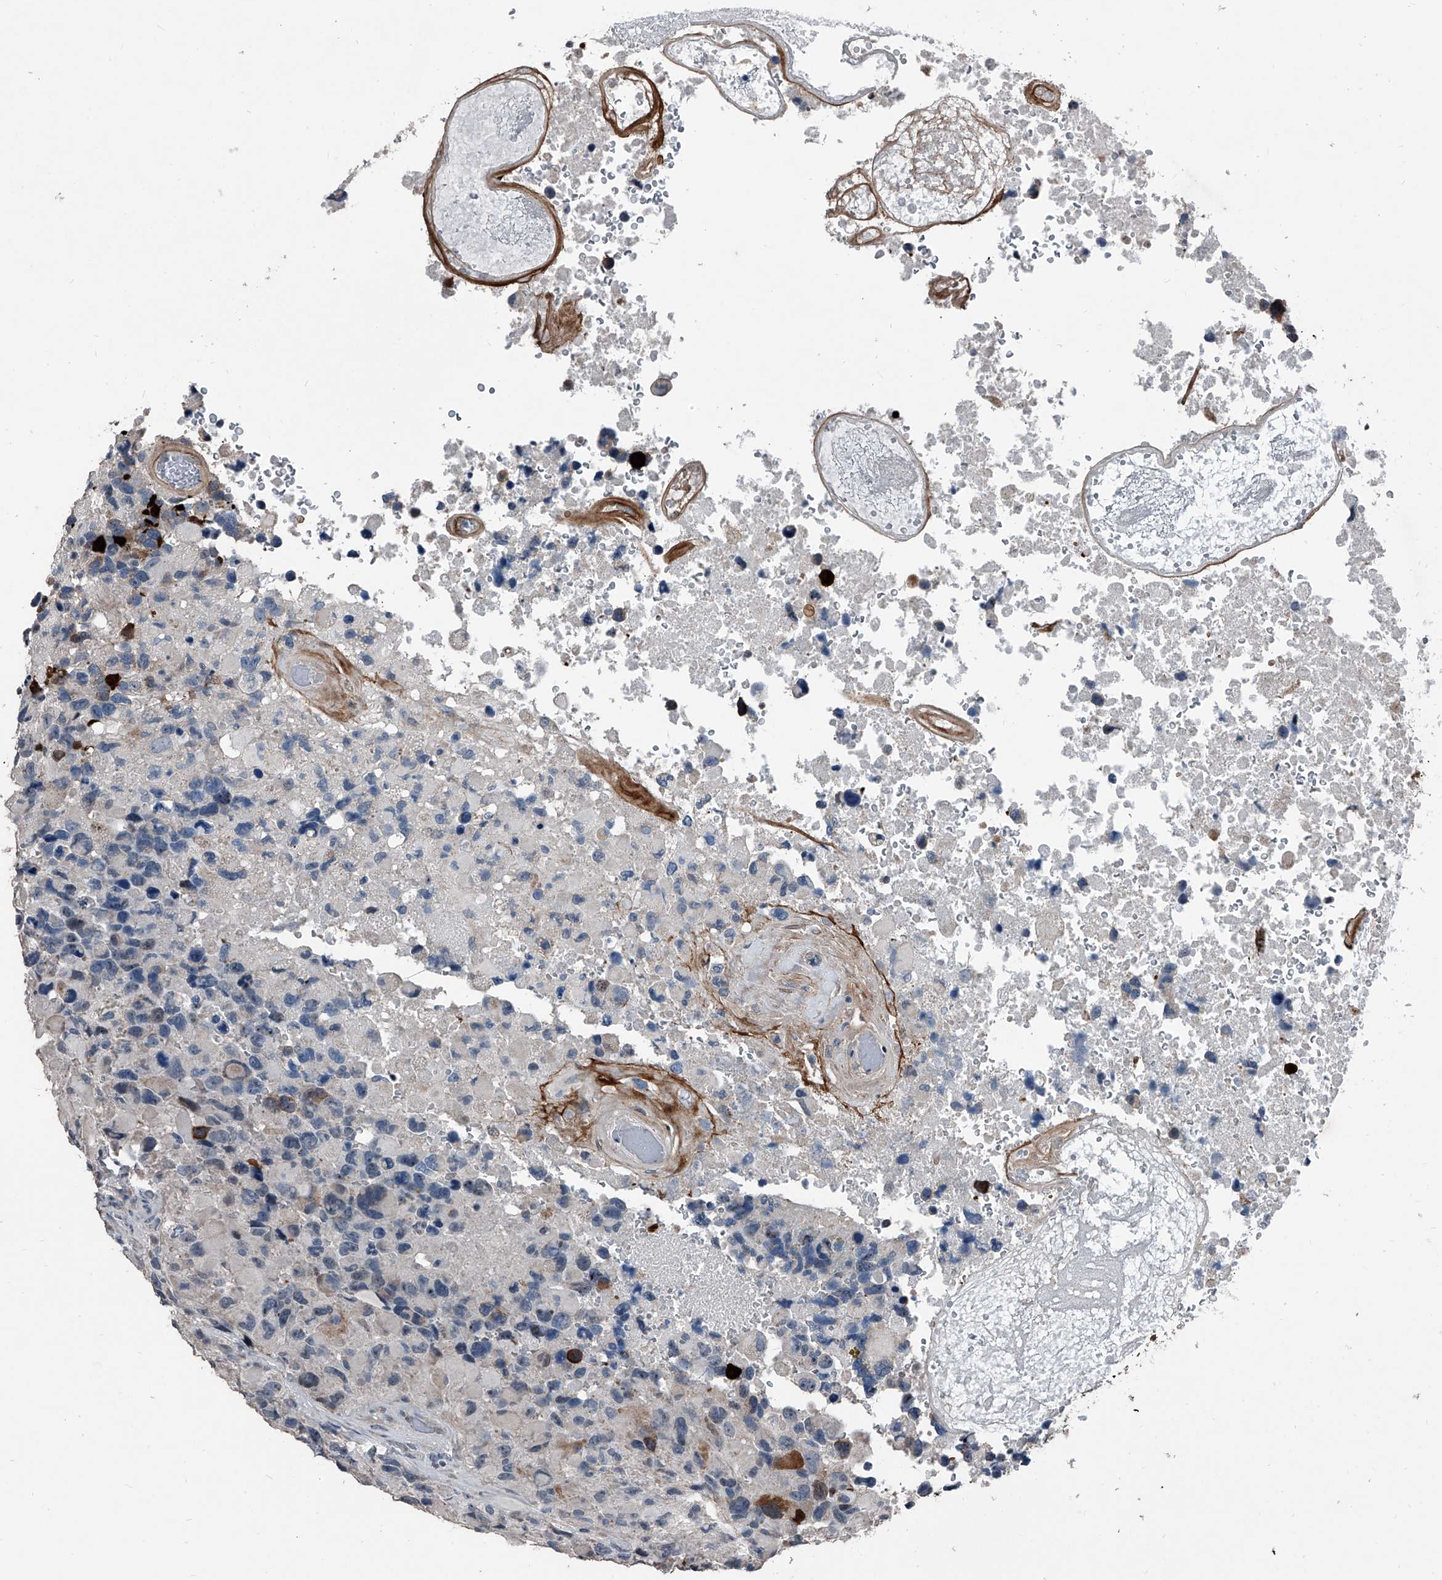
{"staining": {"intensity": "negative", "quantity": "none", "location": "none"}, "tissue": "glioma", "cell_type": "Tumor cells", "image_type": "cancer", "snomed": [{"axis": "morphology", "description": "Glioma, malignant, High grade"}, {"axis": "topography", "description": "Brain"}], "caption": "Tumor cells are negative for protein expression in human glioma.", "gene": "PHACTR1", "patient": {"sex": "male", "age": 69}}